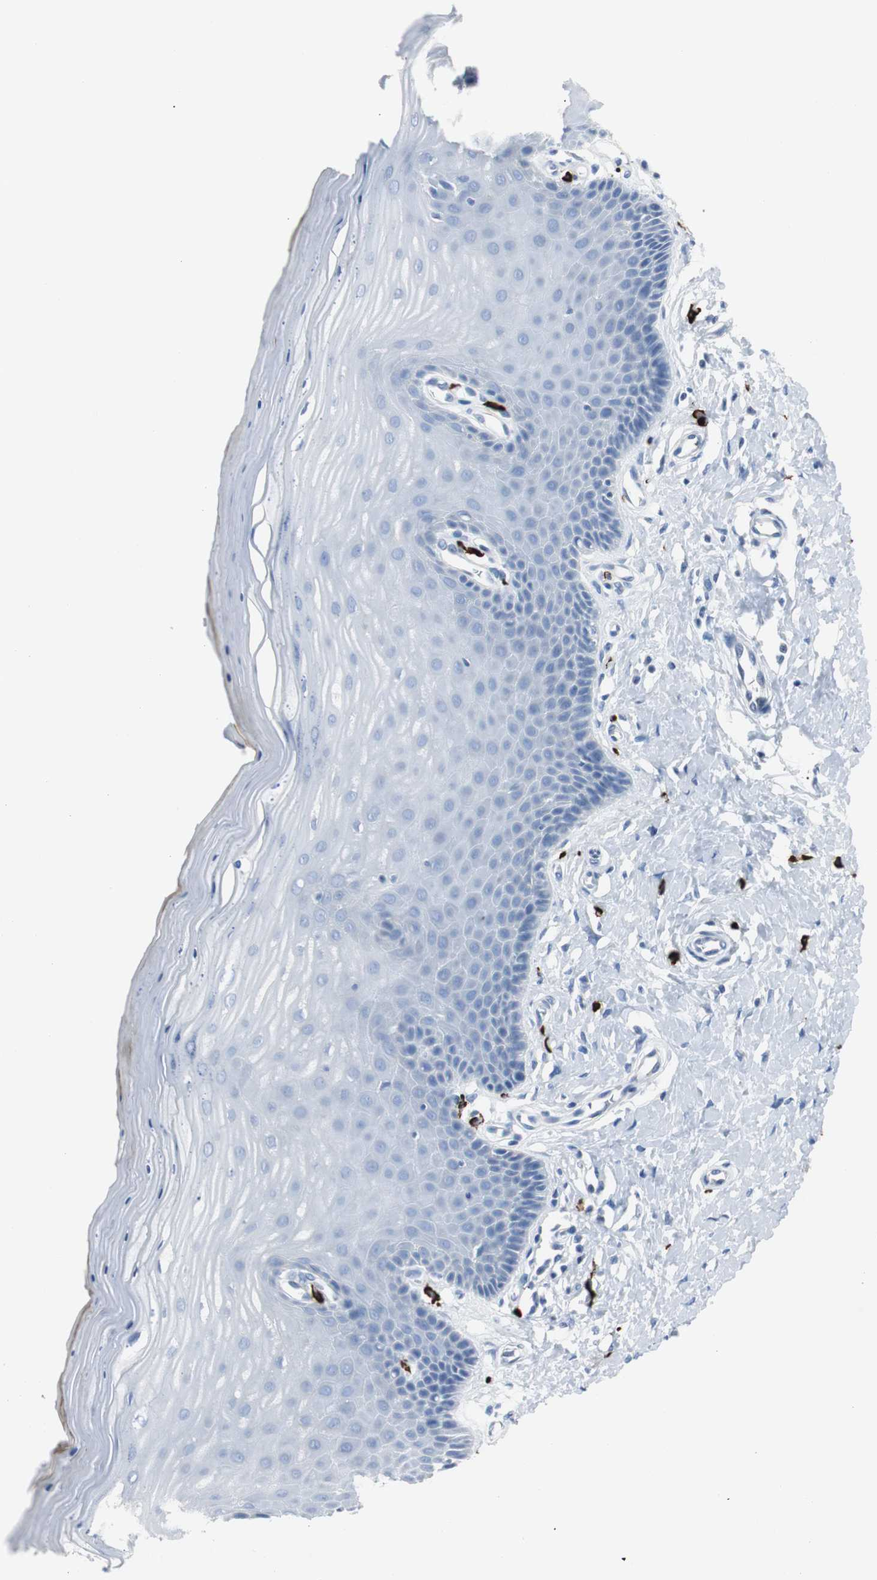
{"staining": {"intensity": "weak", "quantity": "25%-75%", "location": "cytoplasmic/membranous"}, "tissue": "cervix", "cell_type": "Glandular cells", "image_type": "normal", "snomed": [{"axis": "morphology", "description": "Normal tissue, NOS"}, {"axis": "topography", "description": "Cervix"}], "caption": "The micrograph displays immunohistochemical staining of unremarkable cervix. There is weak cytoplasmic/membranous staining is present in approximately 25%-75% of glandular cells.", "gene": "RASA1", "patient": {"sex": "female", "age": 55}}